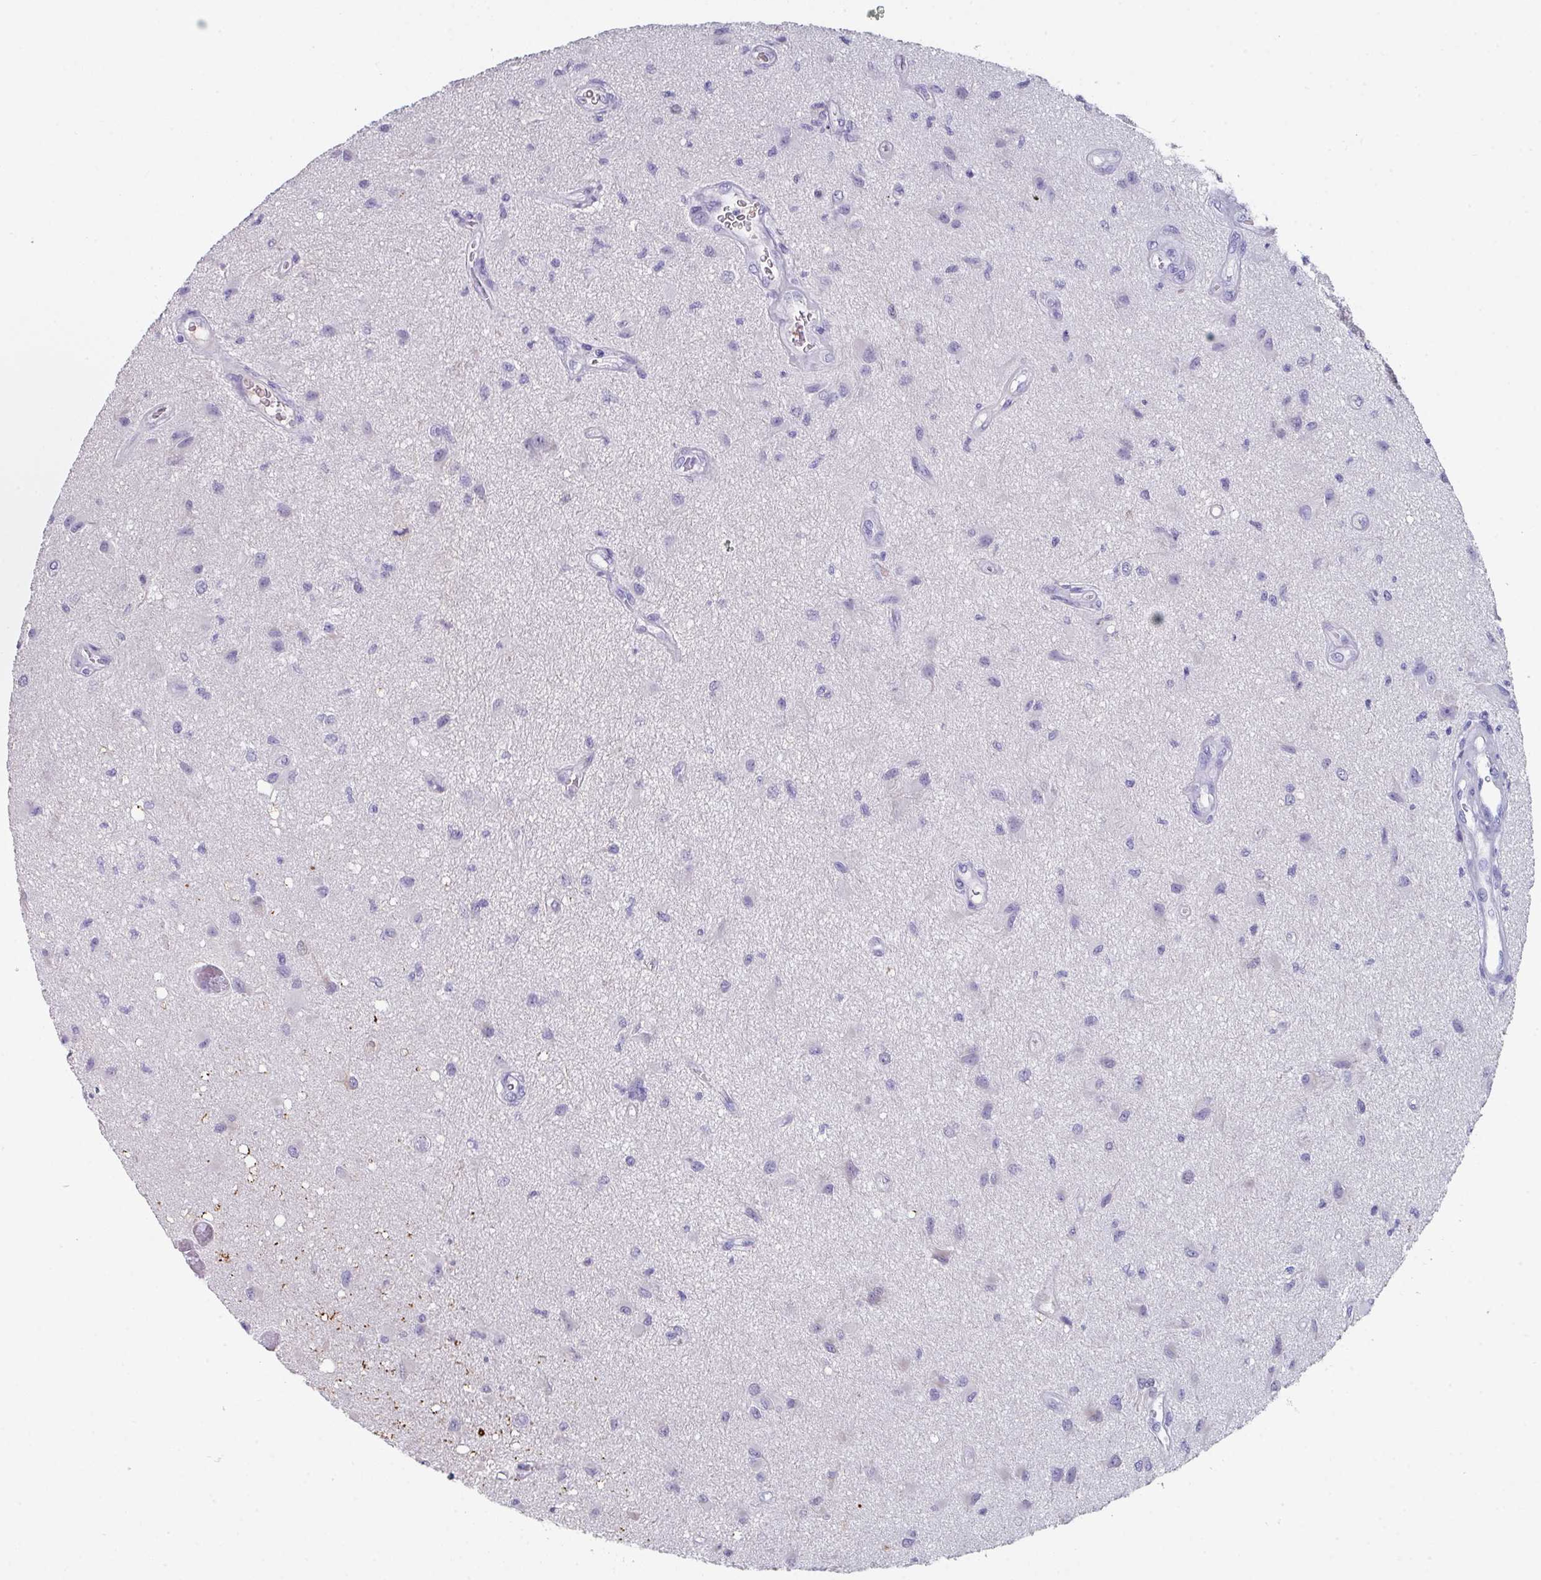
{"staining": {"intensity": "negative", "quantity": "none", "location": "none"}, "tissue": "glioma", "cell_type": "Tumor cells", "image_type": "cancer", "snomed": [{"axis": "morphology", "description": "Glioma, malignant, High grade"}, {"axis": "topography", "description": "Brain"}], "caption": "Tumor cells show no significant protein expression in glioma.", "gene": "PEX10", "patient": {"sex": "male", "age": 67}}